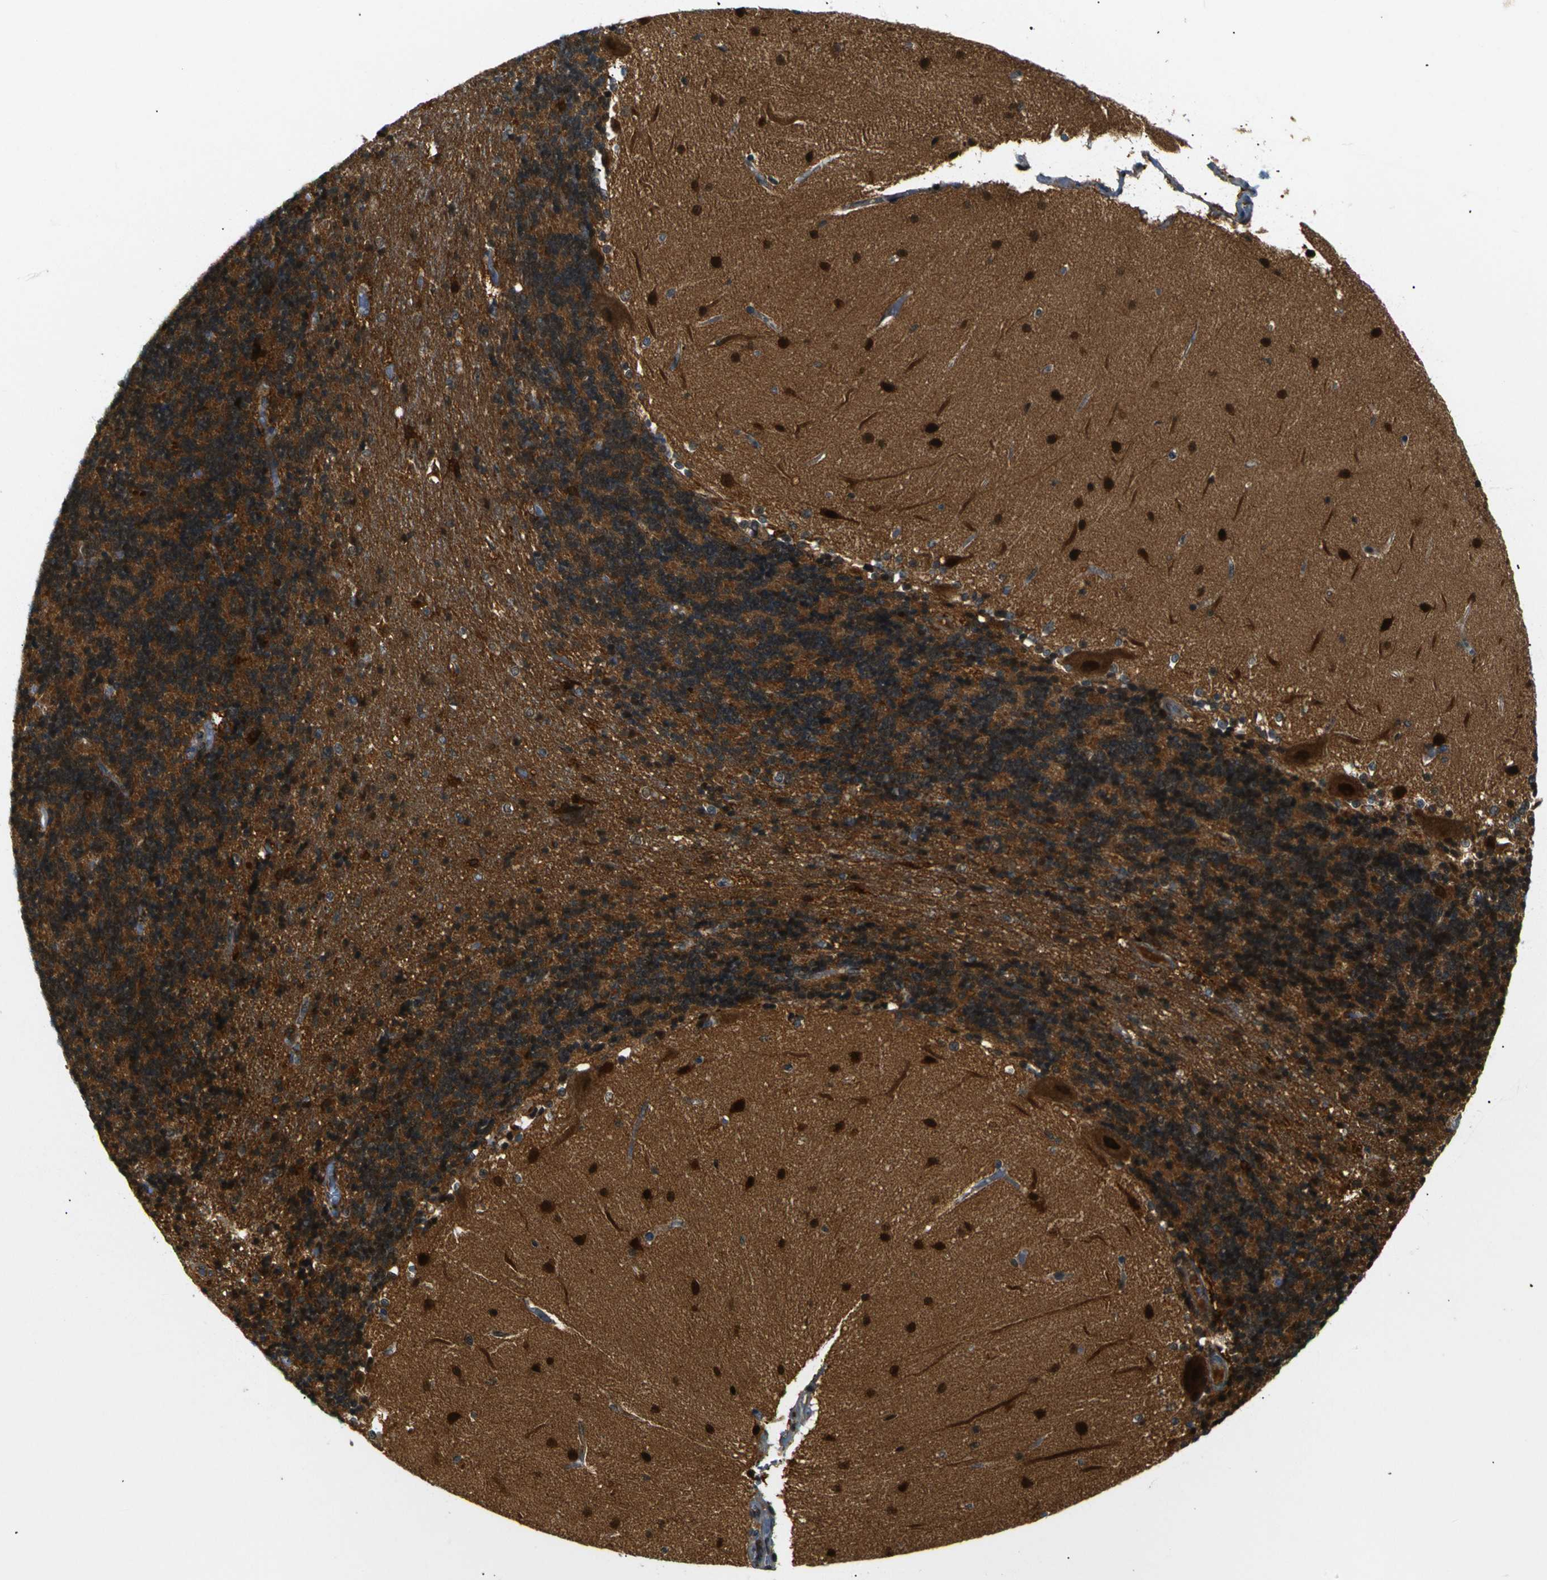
{"staining": {"intensity": "strong", "quantity": ">75%", "location": "cytoplasmic/membranous"}, "tissue": "cerebellum", "cell_type": "Cells in granular layer", "image_type": "normal", "snomed": [{"axis": "morphology", "description": "Normal tissue, NOS"}, {"axis": "topography", "description": "Cerebellum"}], "caption": "Immunohistochemistry histopathology image of benign cerebellum: cerebellum stained using immunohistochemistry shows high levels of strong protein expression localized specifically in the cytoplasmic/membranous of cells in granular layer, appearing as a cytoplasmic/membranous brown color.", "gene": "SKP1", "patient": {"sex": "female", "age": 54}}